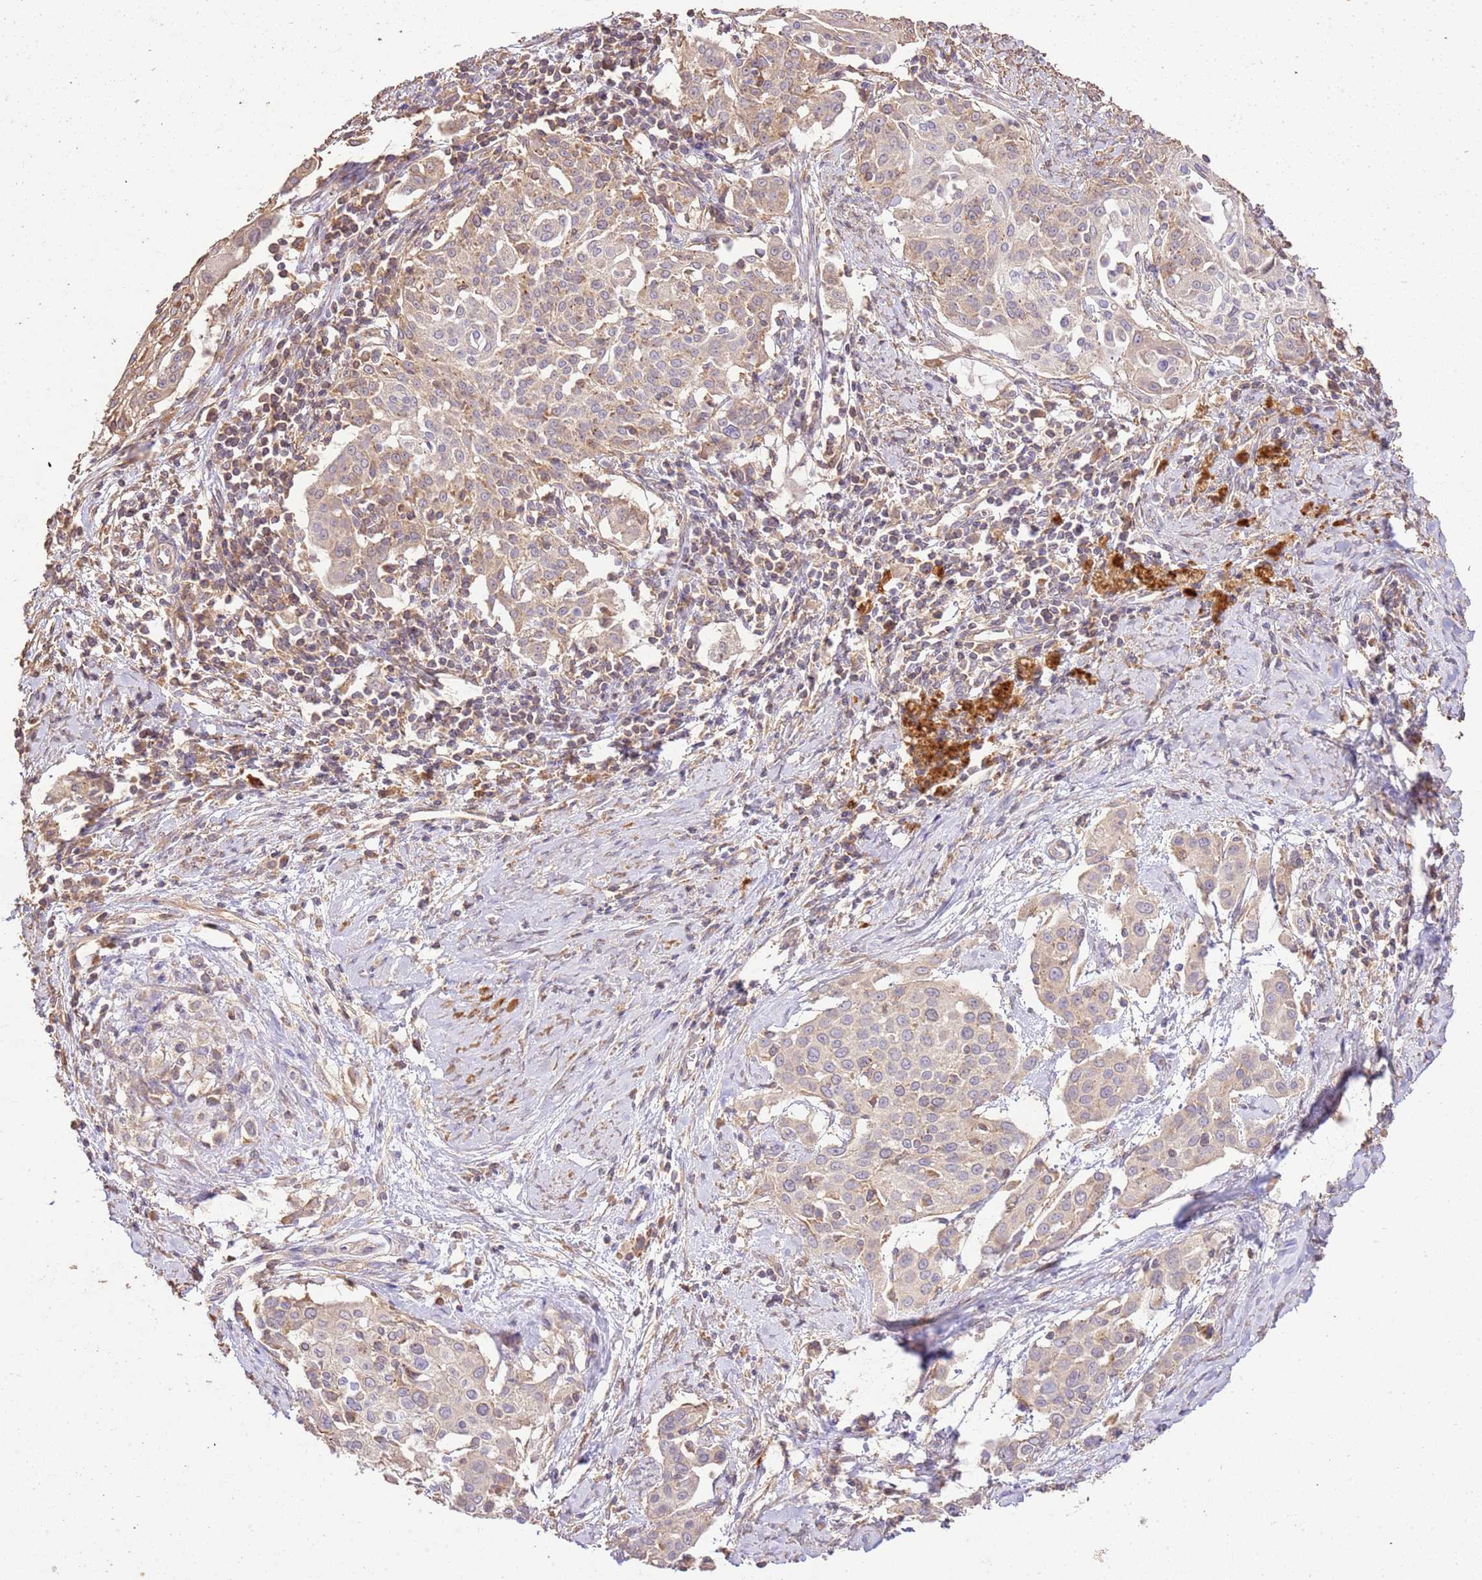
{"staining": {"intensity": "weak", "quantity": "25%-75%", "location": "cytoplasmic/membranous"}, "tissue": "cervical cancer", "cell_type": "Tumor cells", "image_type": "cancer", "snomed": [{"axis": "morphology", "description": "Squamous cell carcinoma, NOS"}, {"axis": "topography", "description": "Cervix"}], "caption": "Immunohistochemistry of cervical cancer (squamous cell carcinoma) reveals low levels of weak cytoplasmic/membranous staining in approximately 25%-75% of tumor cells.", "gene": "CEP55", "patient": {"sex": "female", "age": 44}}